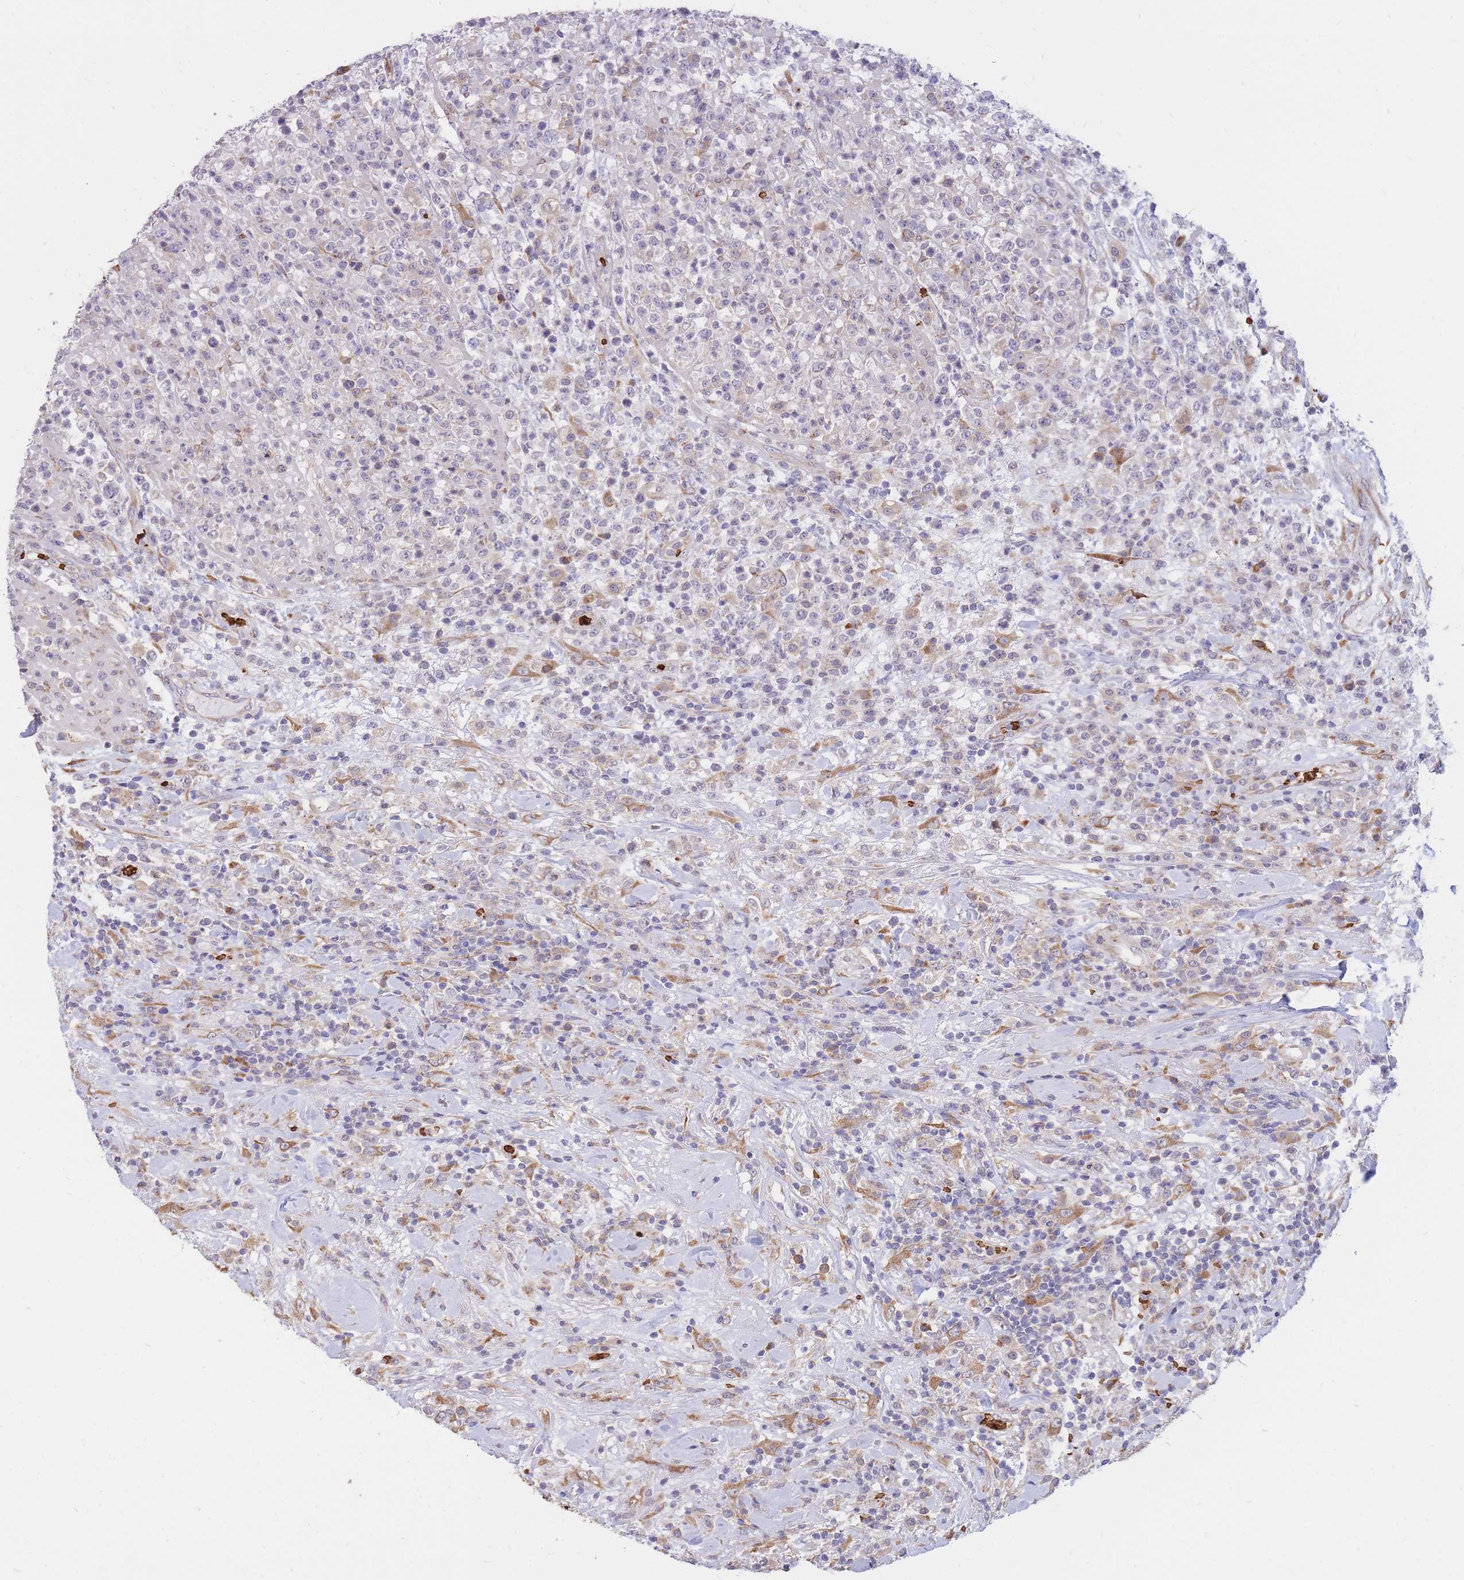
{"staining": {"intensity": "negative", "quantity": "none", "location": "none"}, "tissue": "lymphoma", "cell_type": "Tumor cells", "image_type": "cancer", "snomed": [{"axis": "morphology", "description": "Malignant lymphoma, non-Hodgkin's type, High grade"}, {"axis": "topography", "description": "Colon"}], "caption": "High power microscopy micrograph of an immunohistochemistry (IHC) histopathology image of high-grade malignant lymphoma, non-Hodgkin's type, revealing no significant staining in tumor cells. (DAB immunohistochemistry (IHC), high magnification).", "gene": "ATP10D", "patient": {"sex": "female", "age": 53}}